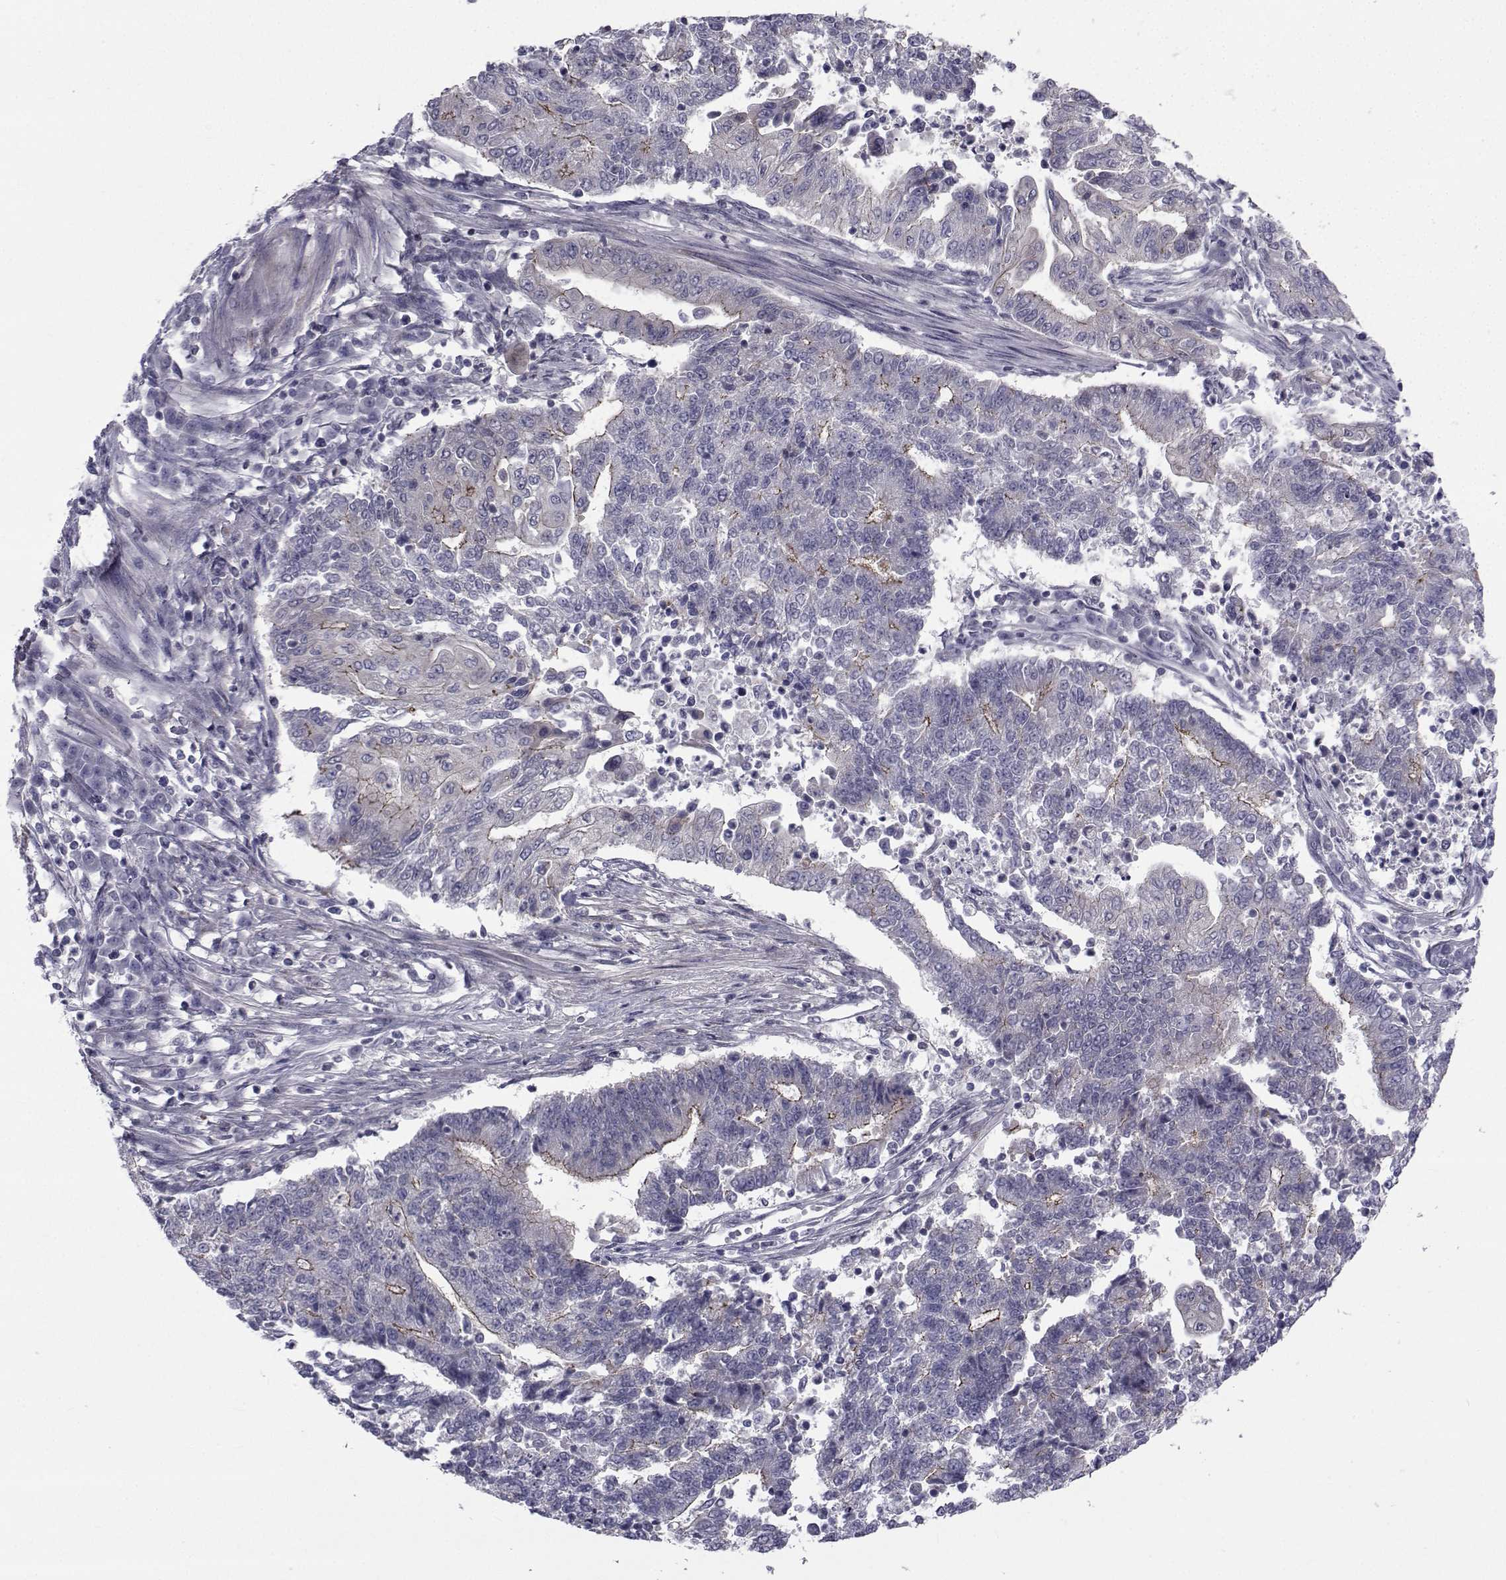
{"staining": {"intensity": "strong", "quantity": "<25%", "location": "cytoplasmic/membranous"}, "tissue": "endometrial cancer", "cell_type": "Tumor cells", "image_type": "cancer", "snomed": [{"axis": "morphology", "description": "Adenocarcinoma, NOS"}, {"axis": "topography", "description": "Uterus"}, {"axis": "topography", "description": "Endometrium"}], "caption": "Protein expression analysis of endometrial adenocarcinoma shows strong cytoplasmic/membranous positivity in approximately <25% of tumor cells.", "gene": "SLC30A10", "patient": {"sex": "female", "age": 54}}